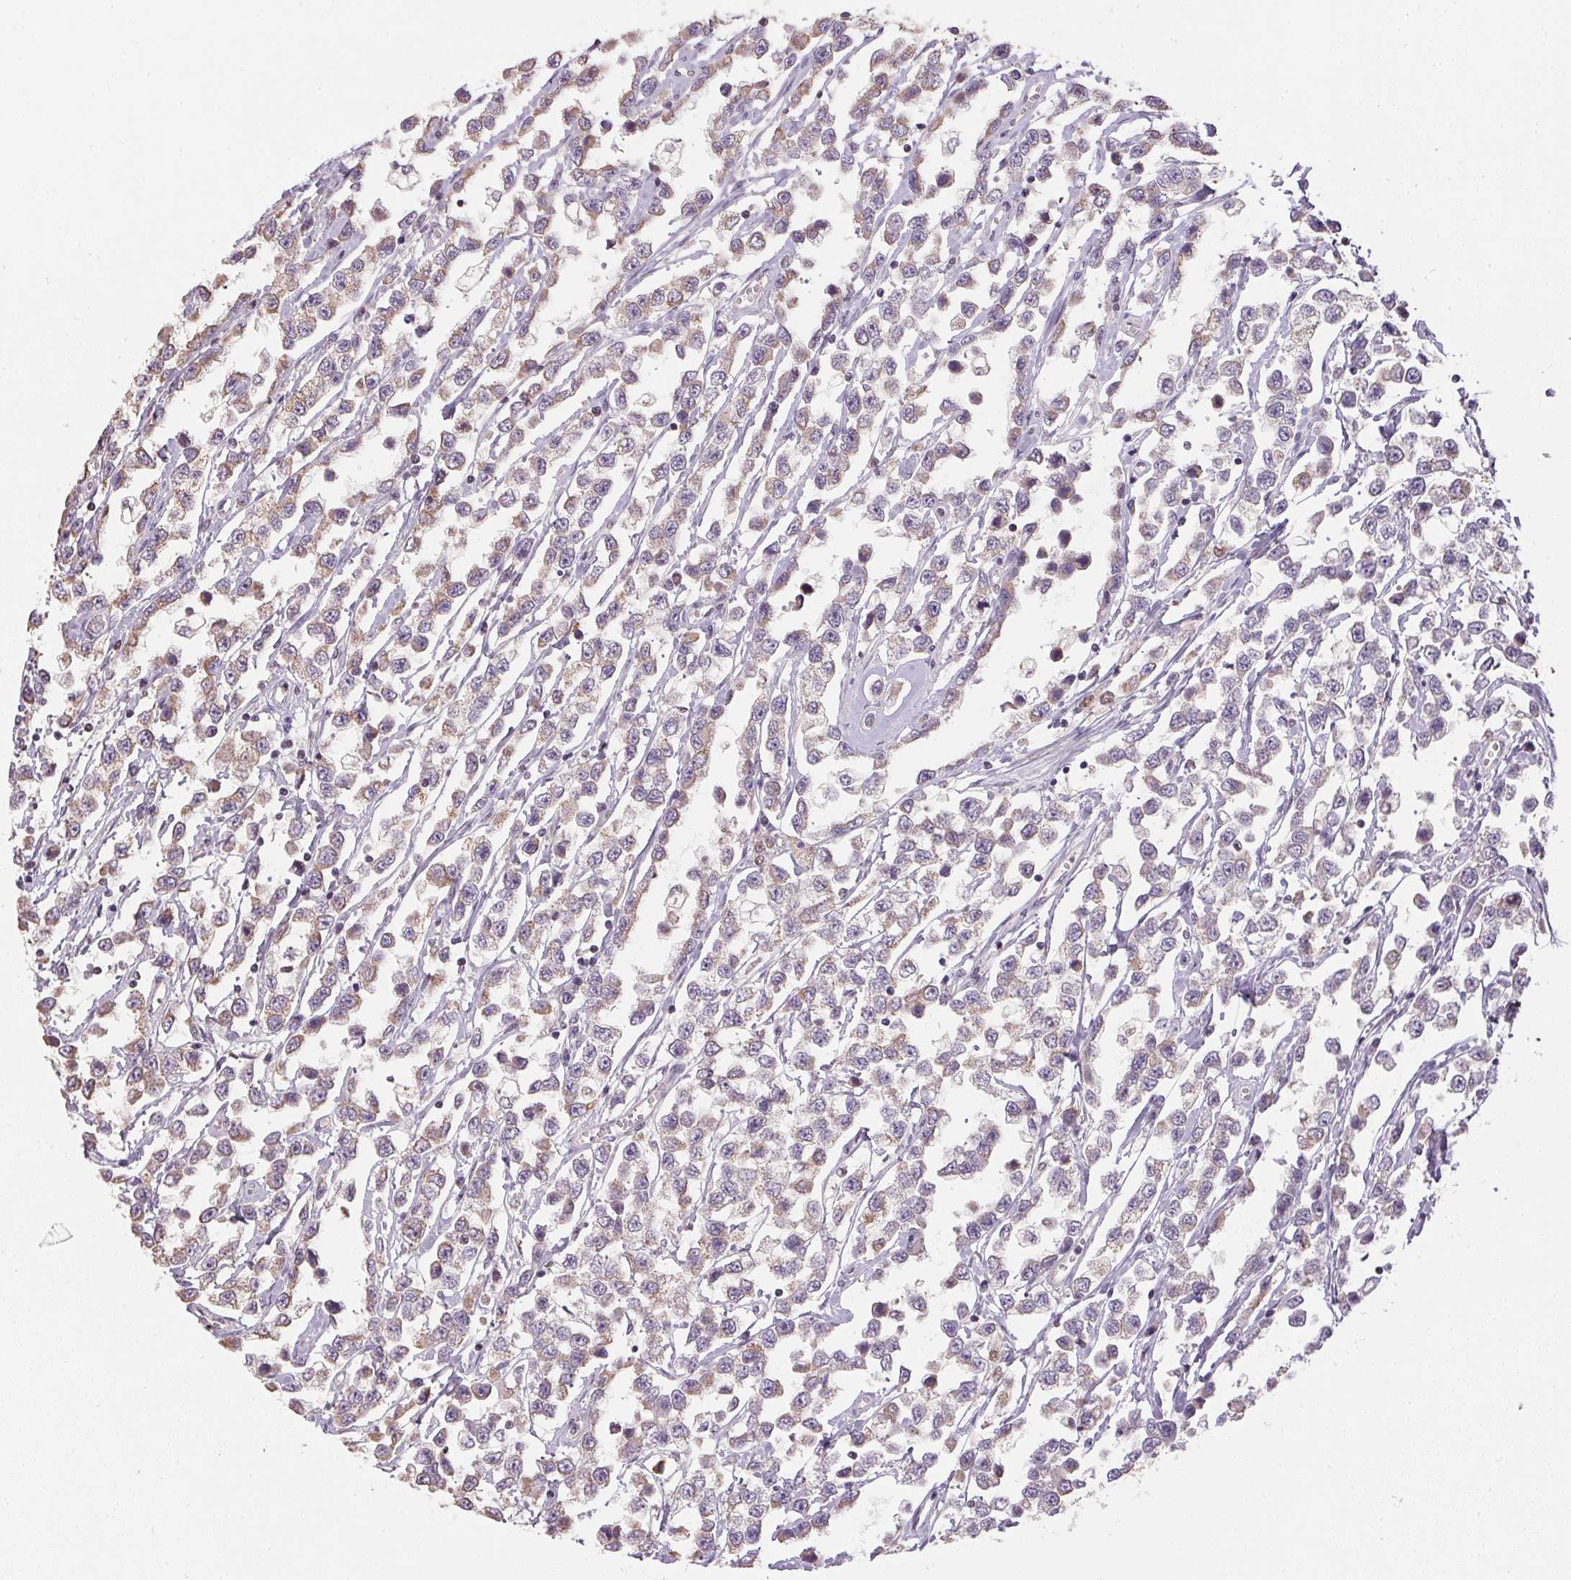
{"staining": {"intensity": "weak", "quantity": ">75%", "location": "cytoplasmic/membranous"}, "tissue": "testis cancer", "cell_type": "Tumor cells", "image_type": "cancer", "snomed": [{"axis": "morphology", "description": "Seminoma, NOS"}, {"axis": "topography", "description": "Testis"}], "caption": "Human testis cancer stained for a protein (brown) exhibits weak cytoplasmic/membranous positive positivity in about >75% of tumor cells.", "gene": "SC5D", "patient": {"sex": "male", "age": 34}}